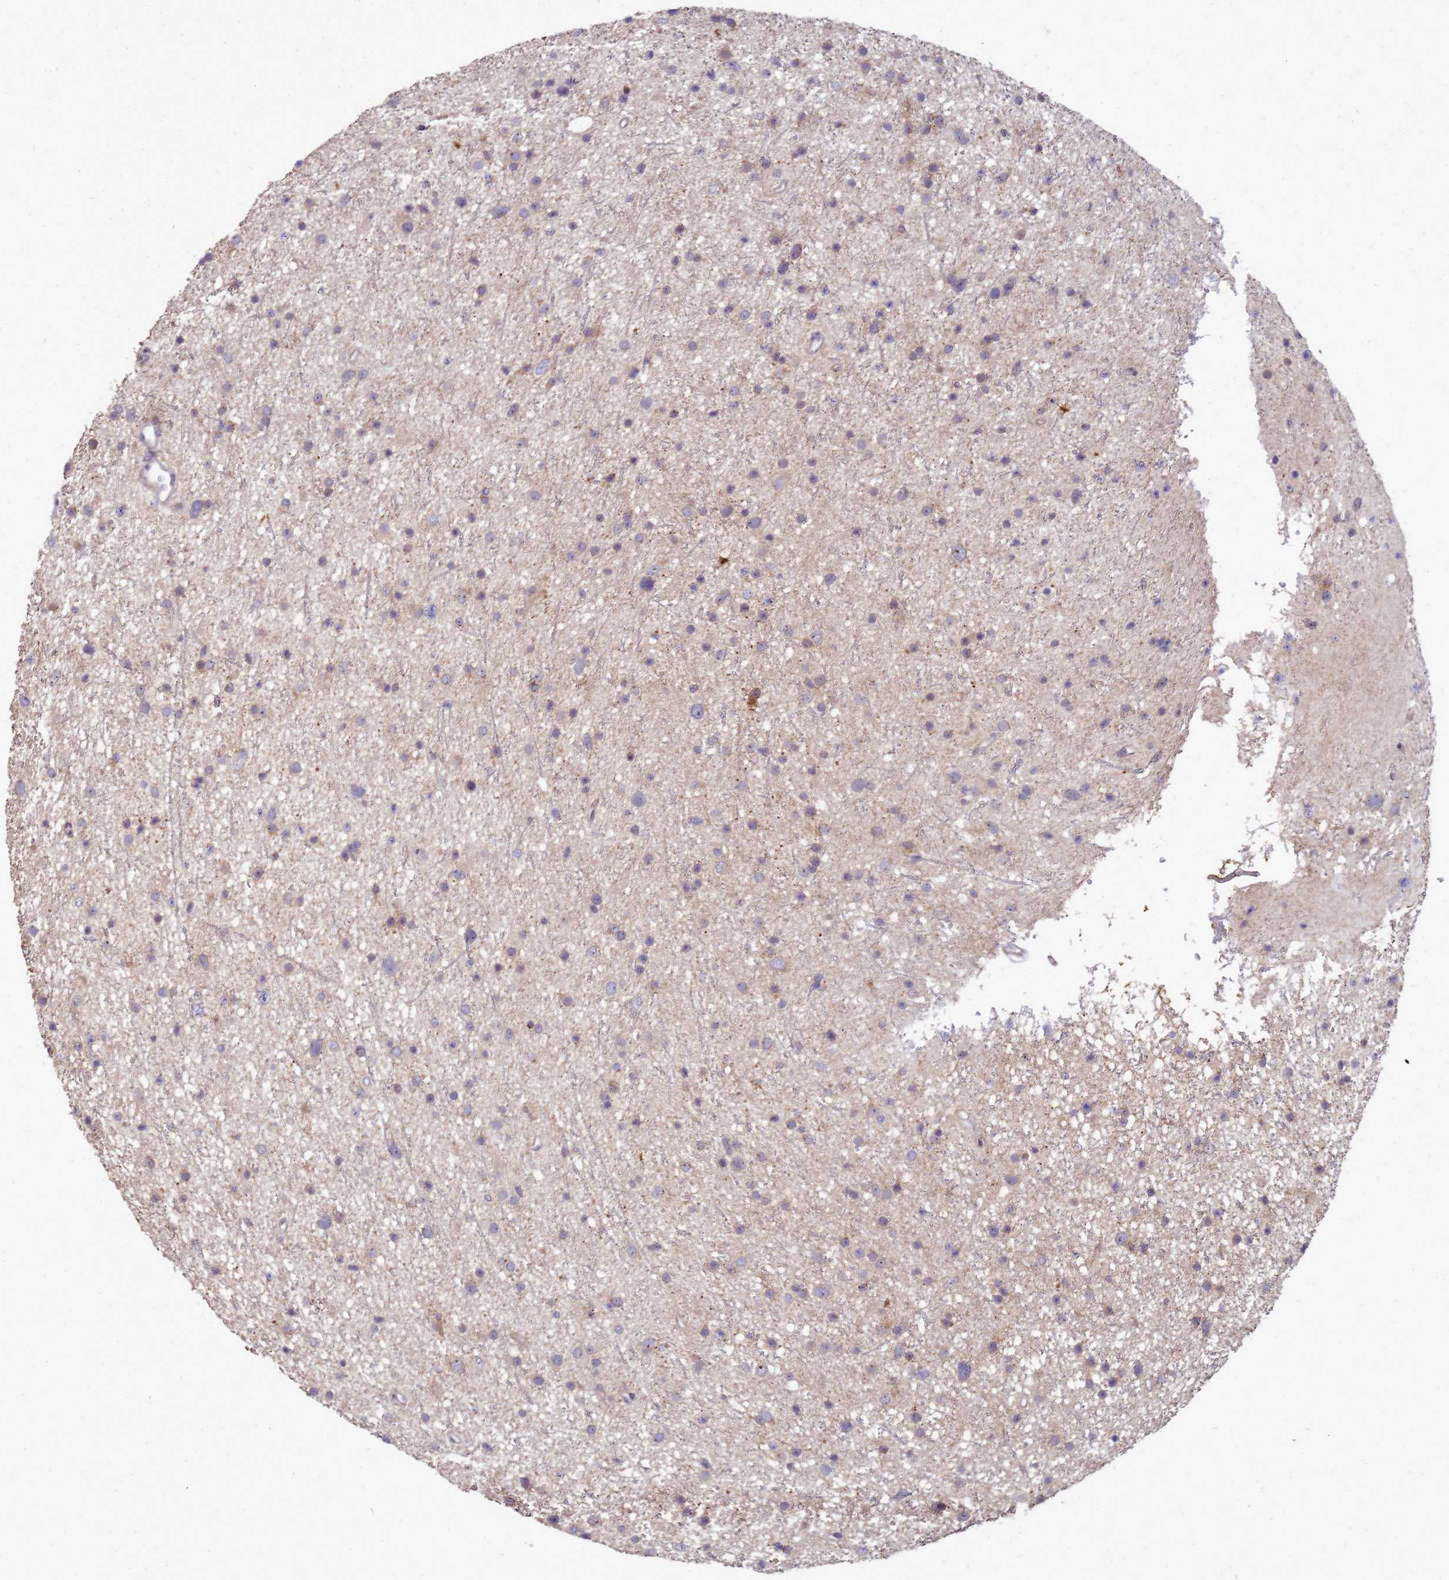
{"staining": {"intensity": "negative", "quantity": "none", "location": "none"}, "tissue": "glioma", "cell_type": "Tumor cells", "image_type": "cancer", "snomed": [{"axis": "morphology", "description": "Glioma, malignant, Low grade"}, {"axis": "topography", "description": "Cerebral cortex"}], "caption": "Immunohistochemical staining of human malignant glioma (low-grade) displays no significant staining in tumor cells.", "gene": "RSPO1", "patient": {"sex": "female", "age": 39}}